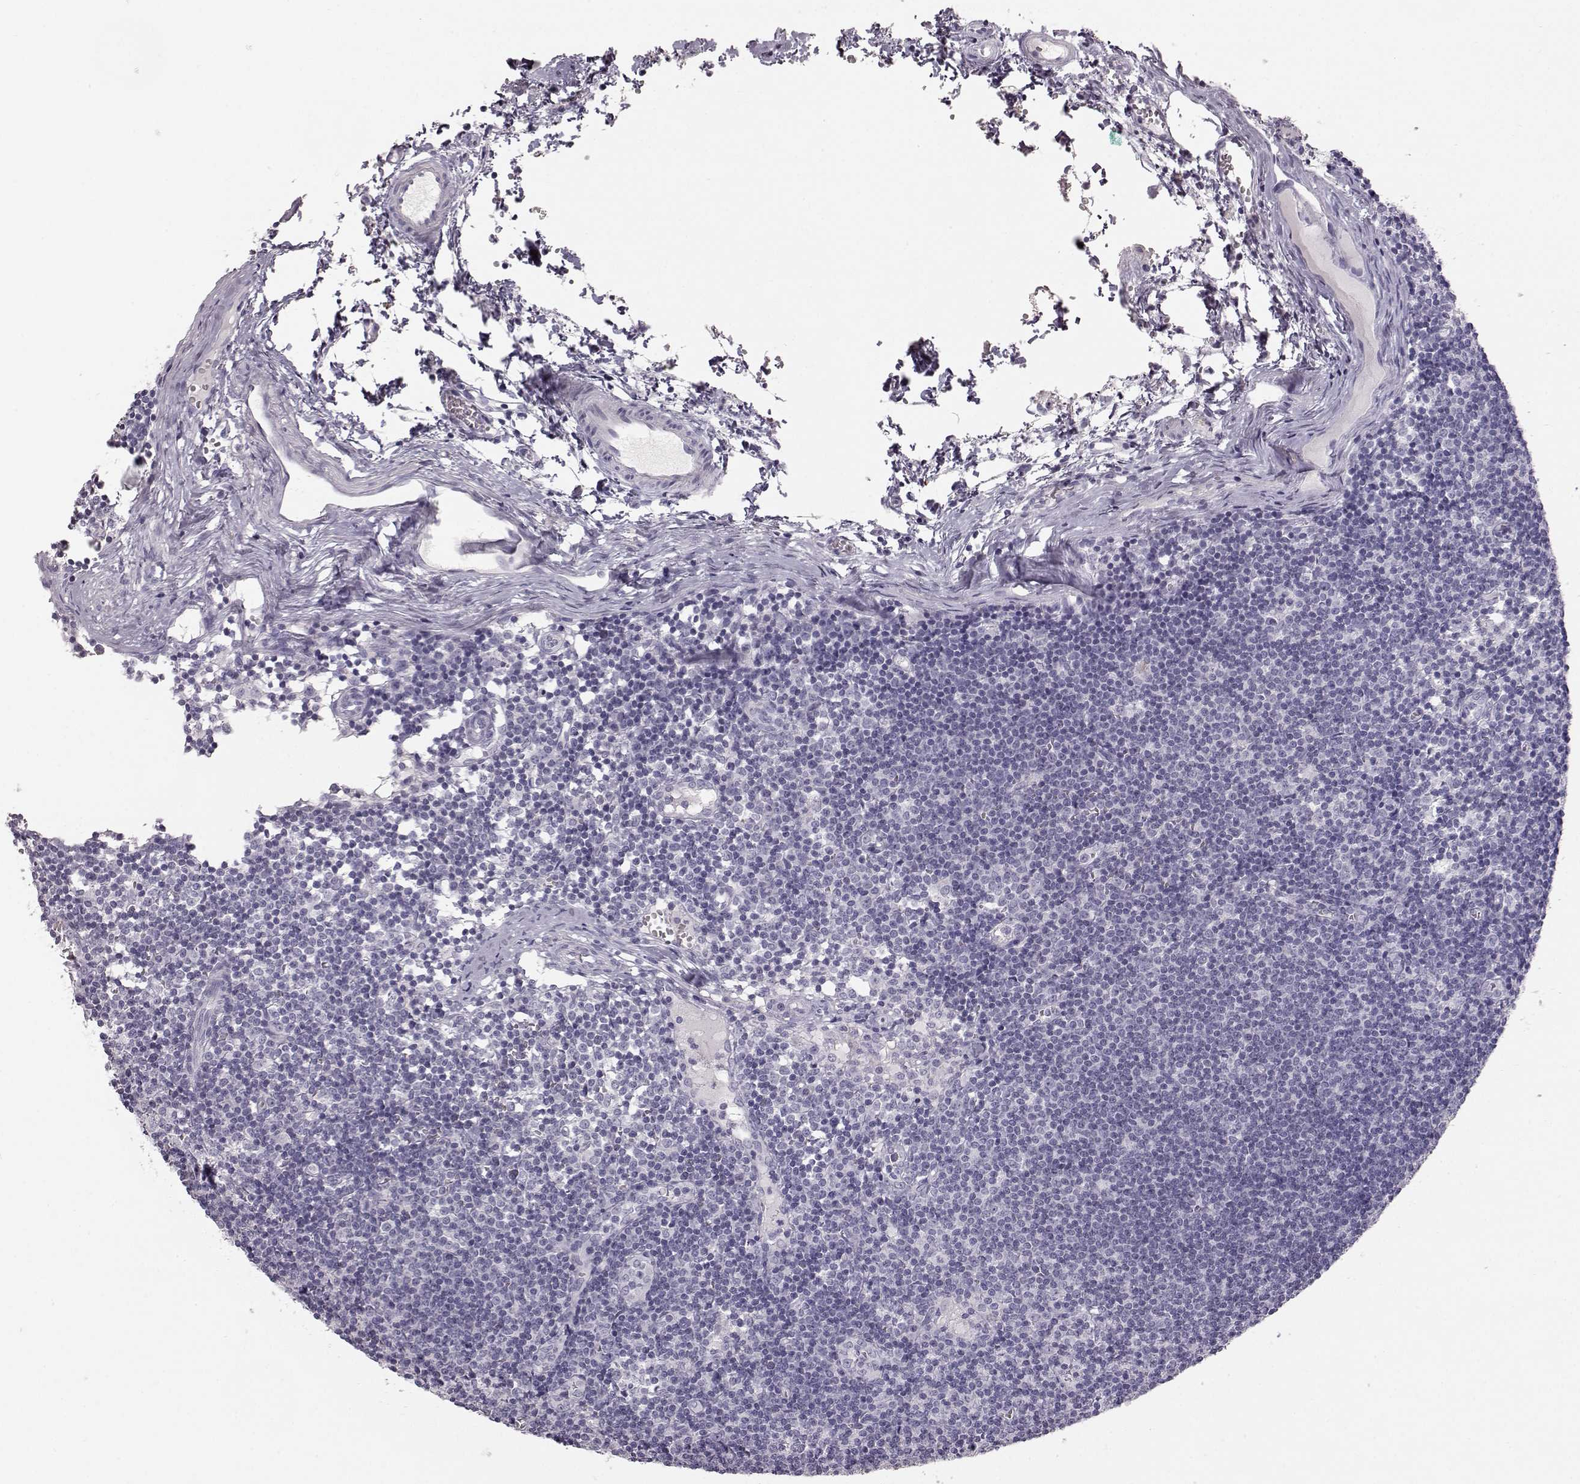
{"staining": {"intensity": "negative", "quantity": "none", "location": "none"}, "tissue": "lymph node", "cell_type": "Germinal center cells", "image_type": "normal", "snomed": [{"axis": "morphology", "description": "Normal tissue, NOS"}, {"axis": "topography", "description": "Lymph node"}], "caption": "An immunohistochemistry micrograph of normal lymph node is shown. There is no staining in germinal center cells of lymph node.", "gene": "KRTAP16", "patient": {"sex": "female", "age": 52}}